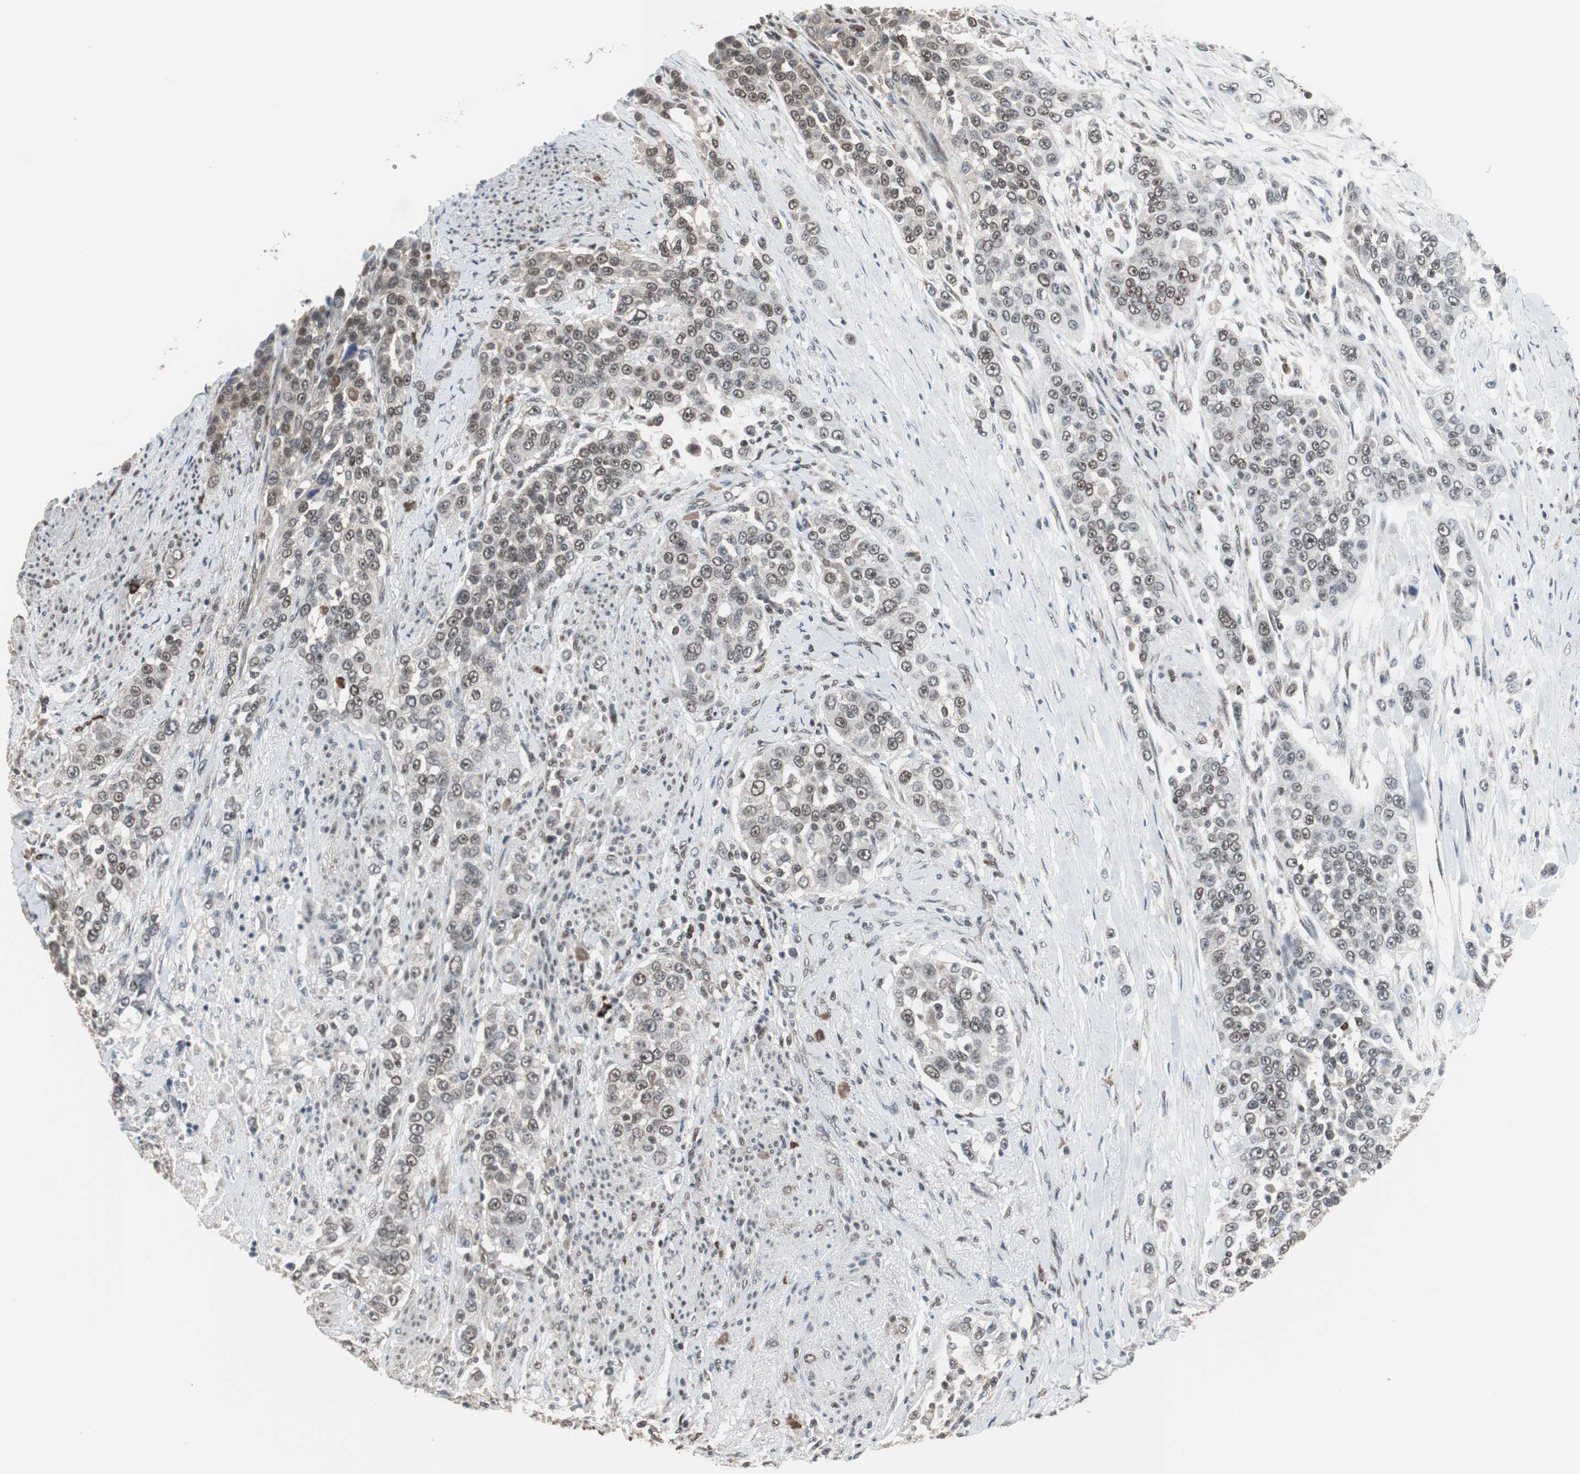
{"staining": {"intensity": "moderate", "quantity": ">75%", "location": "nuclear"}, "tissue": "urothelial cancer", "cell_type": "Tumor cells", "image_type": "cancer", "snomed": [{"axis": "morphology", "description": "Urothelial carcinoma, High grade"}, {"axis": "topography", "description": "Urinary bladder"}], "caption": "Urothelial cancer stained for a protein (brown) shows moderate nuclear positive staining in about >75% of tumor cells.", "gene": "ZHX2", "patient": {"sex": "female", "age": 80}}